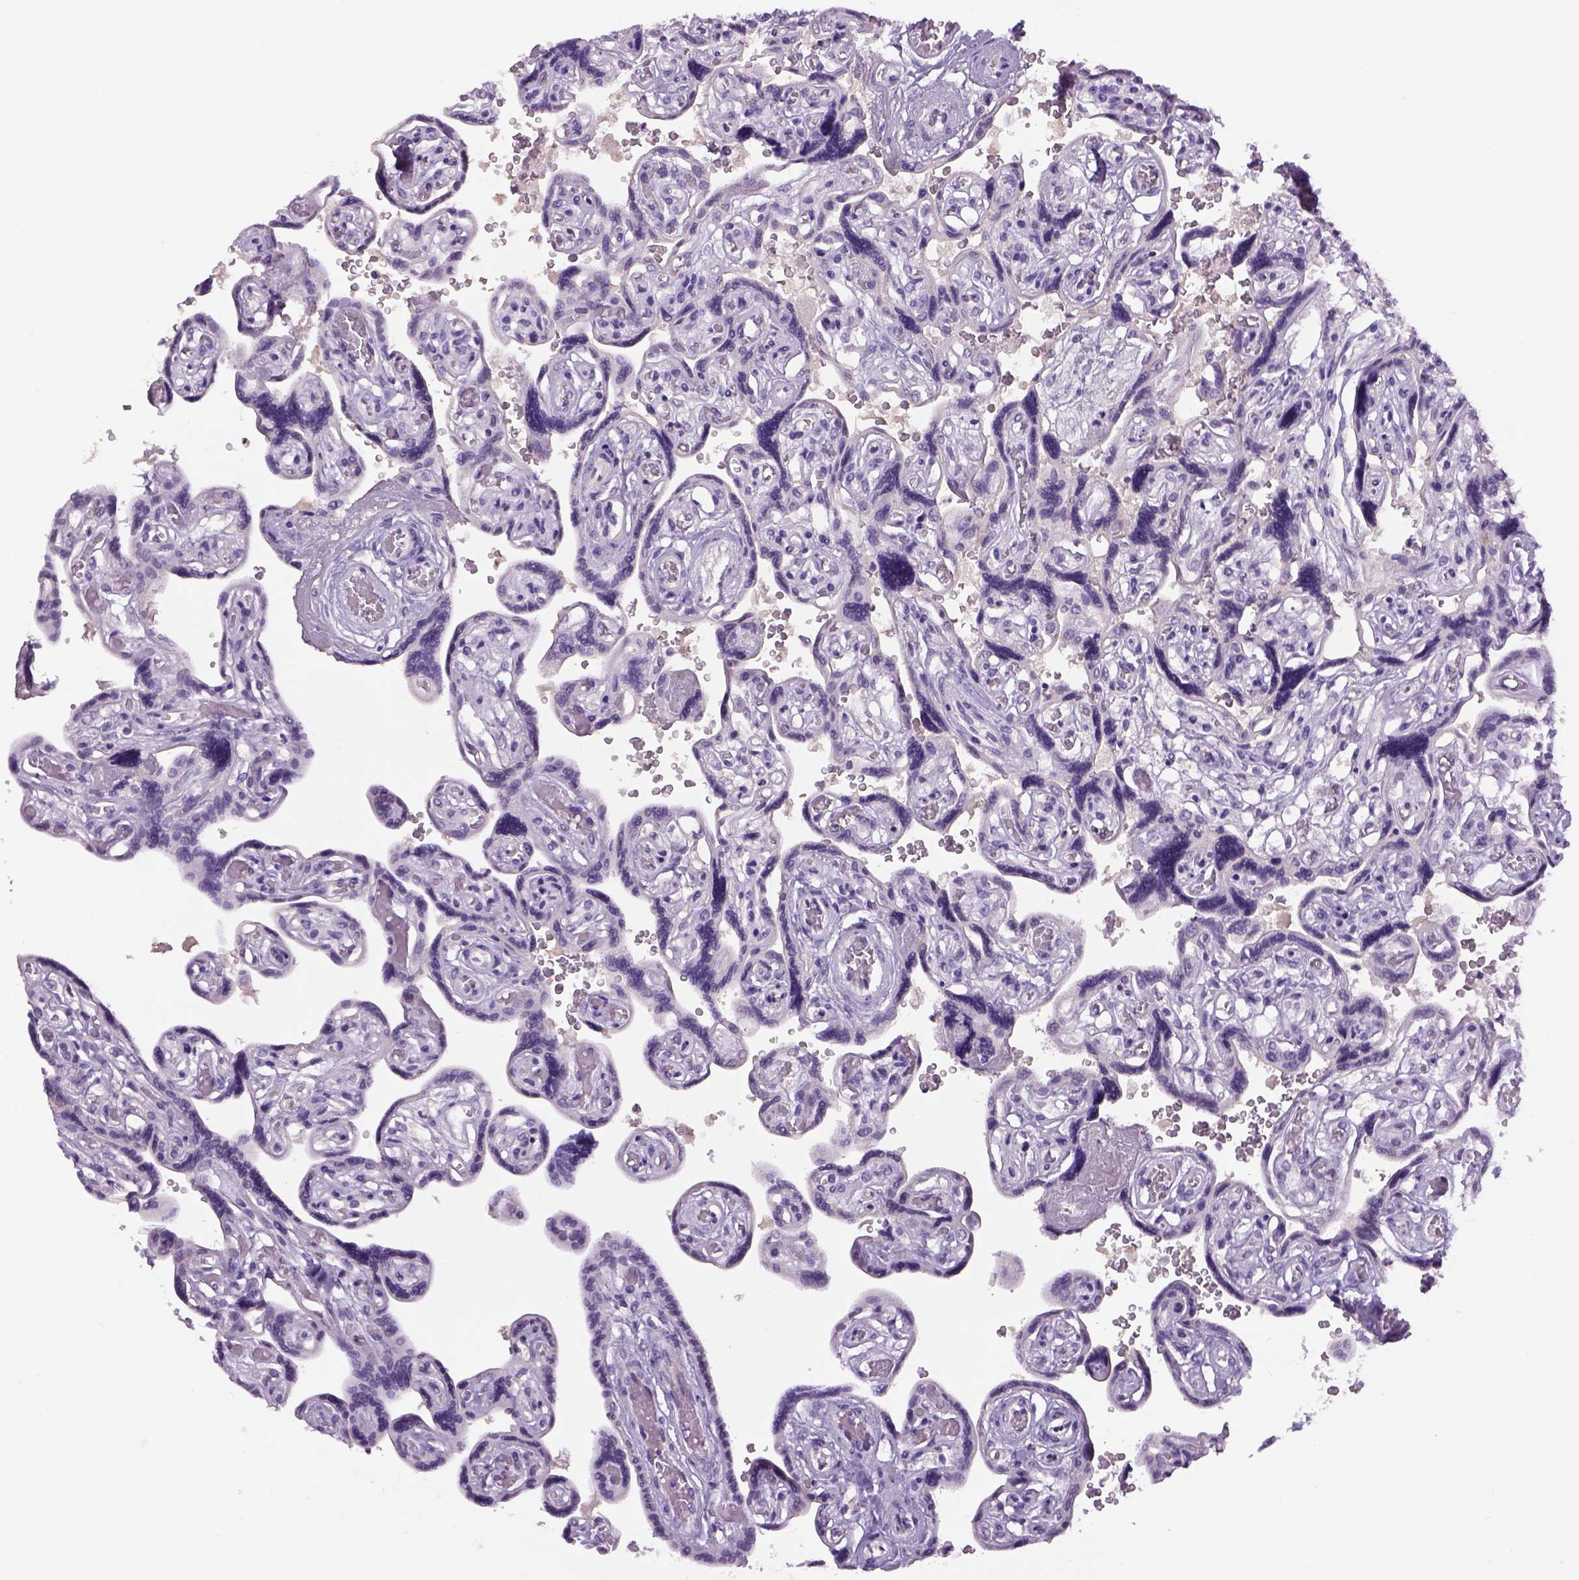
{"staining": {"intensity": "negative", "quantity": "none", "location": "none"}, "tissue": "placenta", "cell_type": "Decidual cells", "image_type": "normal", "snomed": [{"axis": "morphology", "description": "Normal tissue, NOS"}, {"axis": "topography", "description": "Placenta"}], "caption": "Protein analysis of benign placenta reveals no significant staining in decidual cells.", "gene": "DBH", "patient": {"sex": "female", "age": 32}}